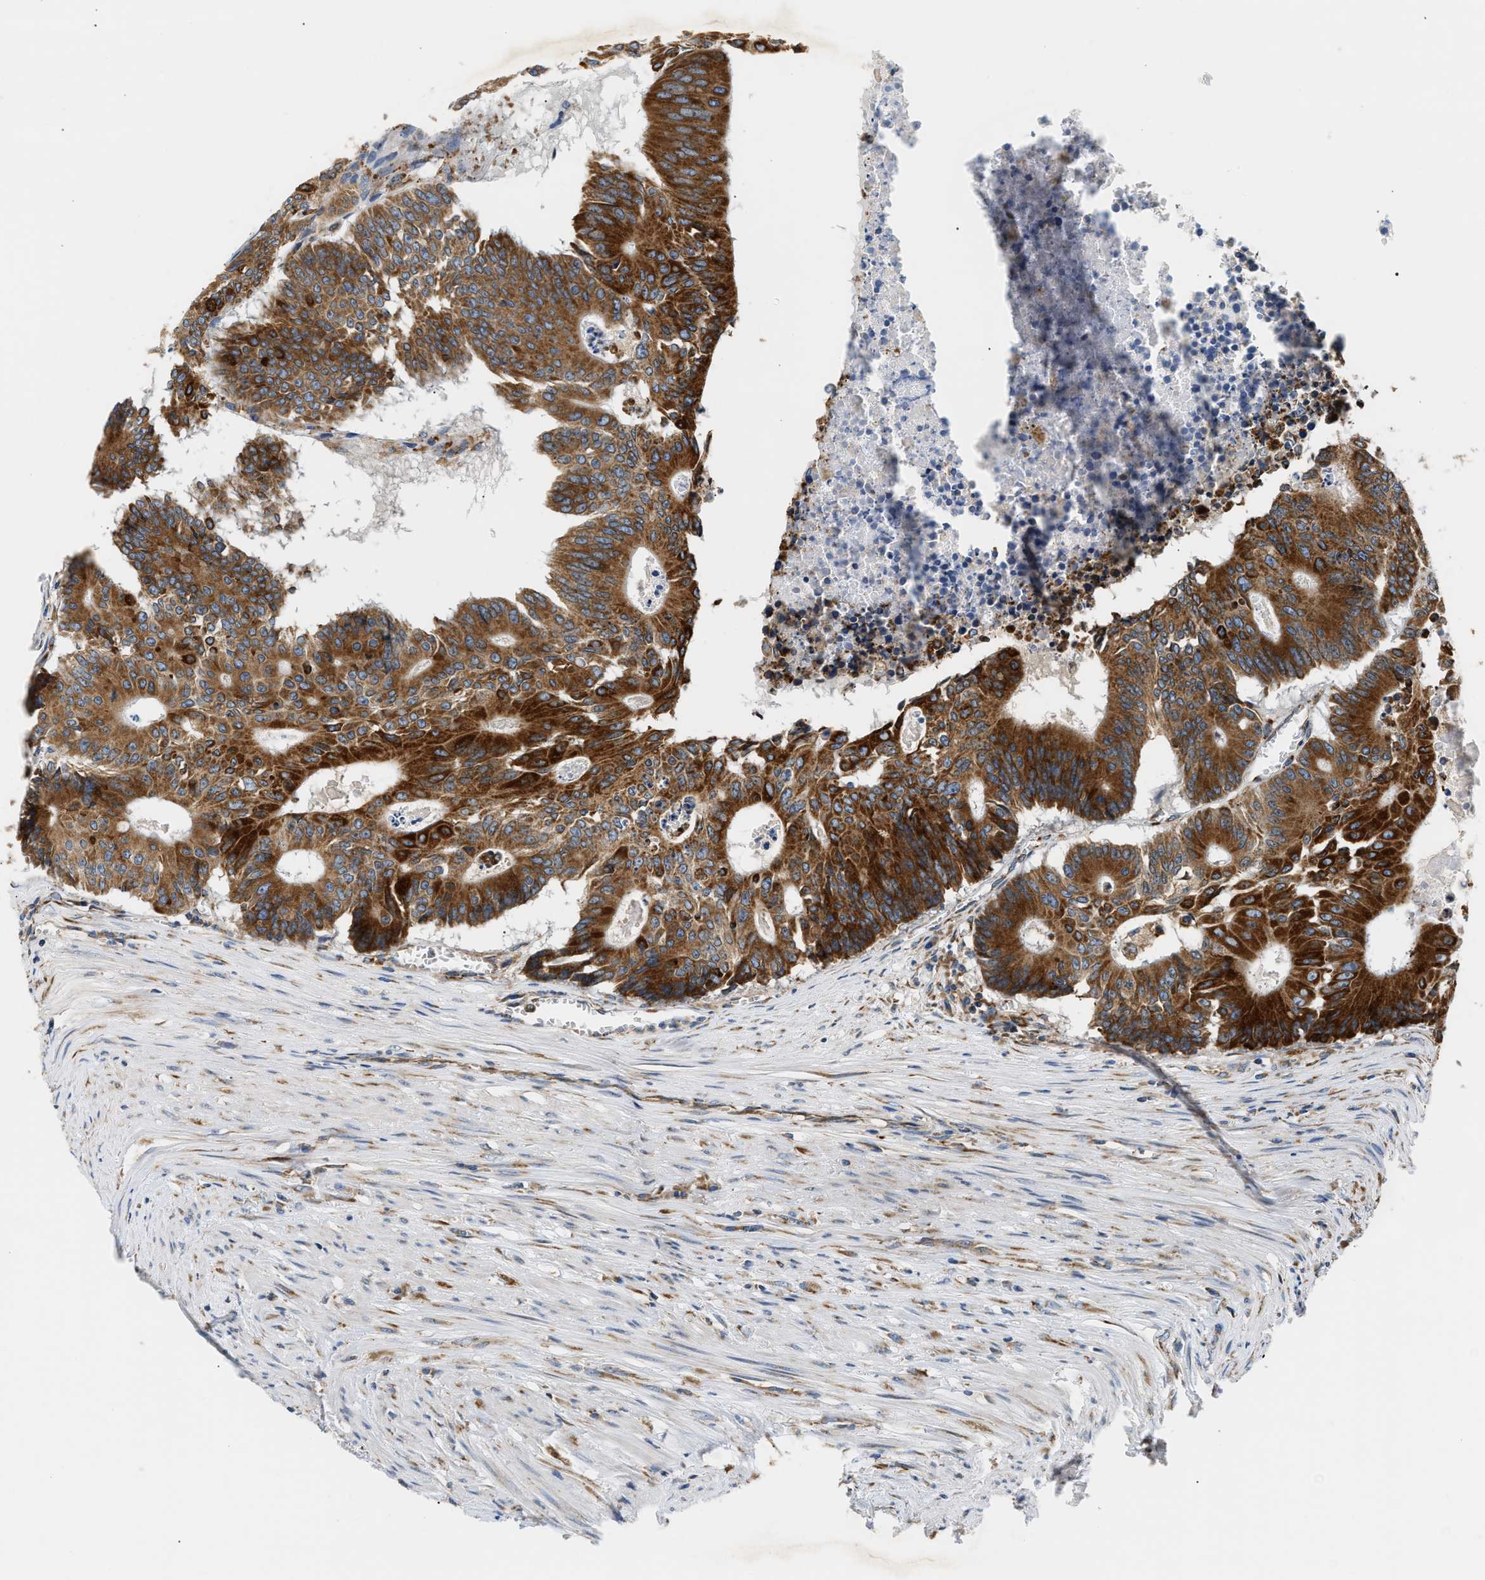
{"staining": {"intensity": "strong", "quantity": ">75%", "location": "cytoplasmic/membranous"}, "tissue": "colorectal cancer", "cell_type": "Tumor cells", "image_type": "cancer", "snomed": [{"axis": "morphology", "description": "Adenocarcinoma, NOS"}, {"axis": "topography", "description": "Colon"}], "caption": "An IHC image of tumor tissue is shown. Protein staining in brown shows strong cytoplasmic/membranous positivity in adenocarcinoma (colorectal) within tumor cells.", "gene": "HDHD3", "patient": {"sex": "male", "age": 87}}